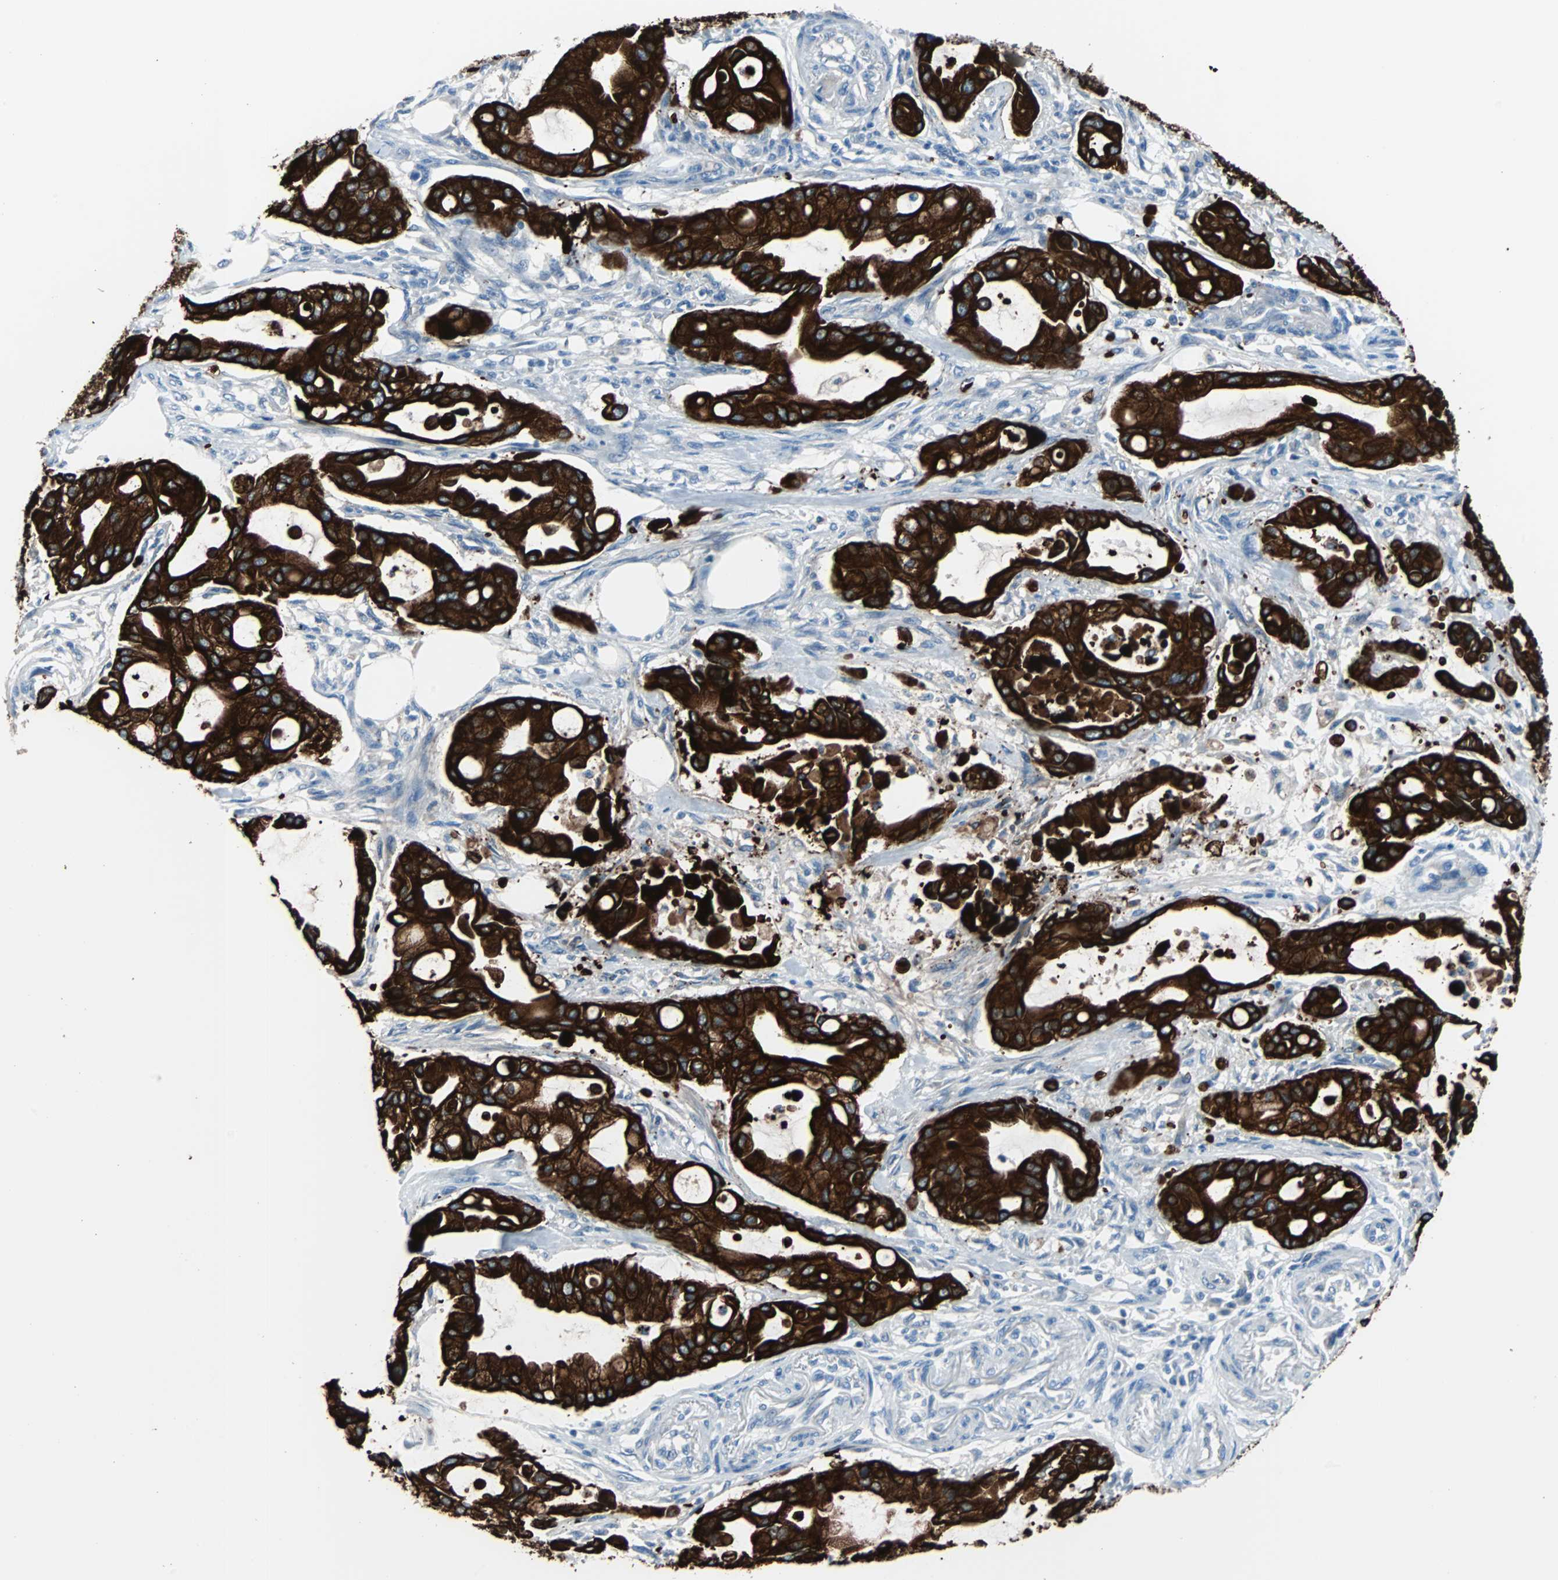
{"staining": {"intensity": "strong", "quantity": ">75%", "location": "cytoplasmic/membranous"}, "tissue": "pancreatic cancer", "cell_type": "Tumor cells", "image_type": "cancer", "snomed": [{"axis": "morphology", "description": "Adenocarcinoma, NOS"}, {"axis": "morphology", "description": "Adenocarcinoma, metastatic, NOS"}, {"axis": "topography", "description": "Lymph node"}, {"axis": "topography", "description": "Pancreas"}, {"axis": "topography", "description": "Duodenum"}], "caption": "IHC of human adenocarcinoma (pancreatic) exhibits high levels of strong cytoplasmic/membranous positivity in about >75% of tumor cells. Using DAB (3,3'-diaminobenzidine) (brown) and hematoxylin (blue) stains, captured at high magnification using brightfield microscopy.", "gene": "KRT7", "patient": {"sex": "female", "age": 64}}